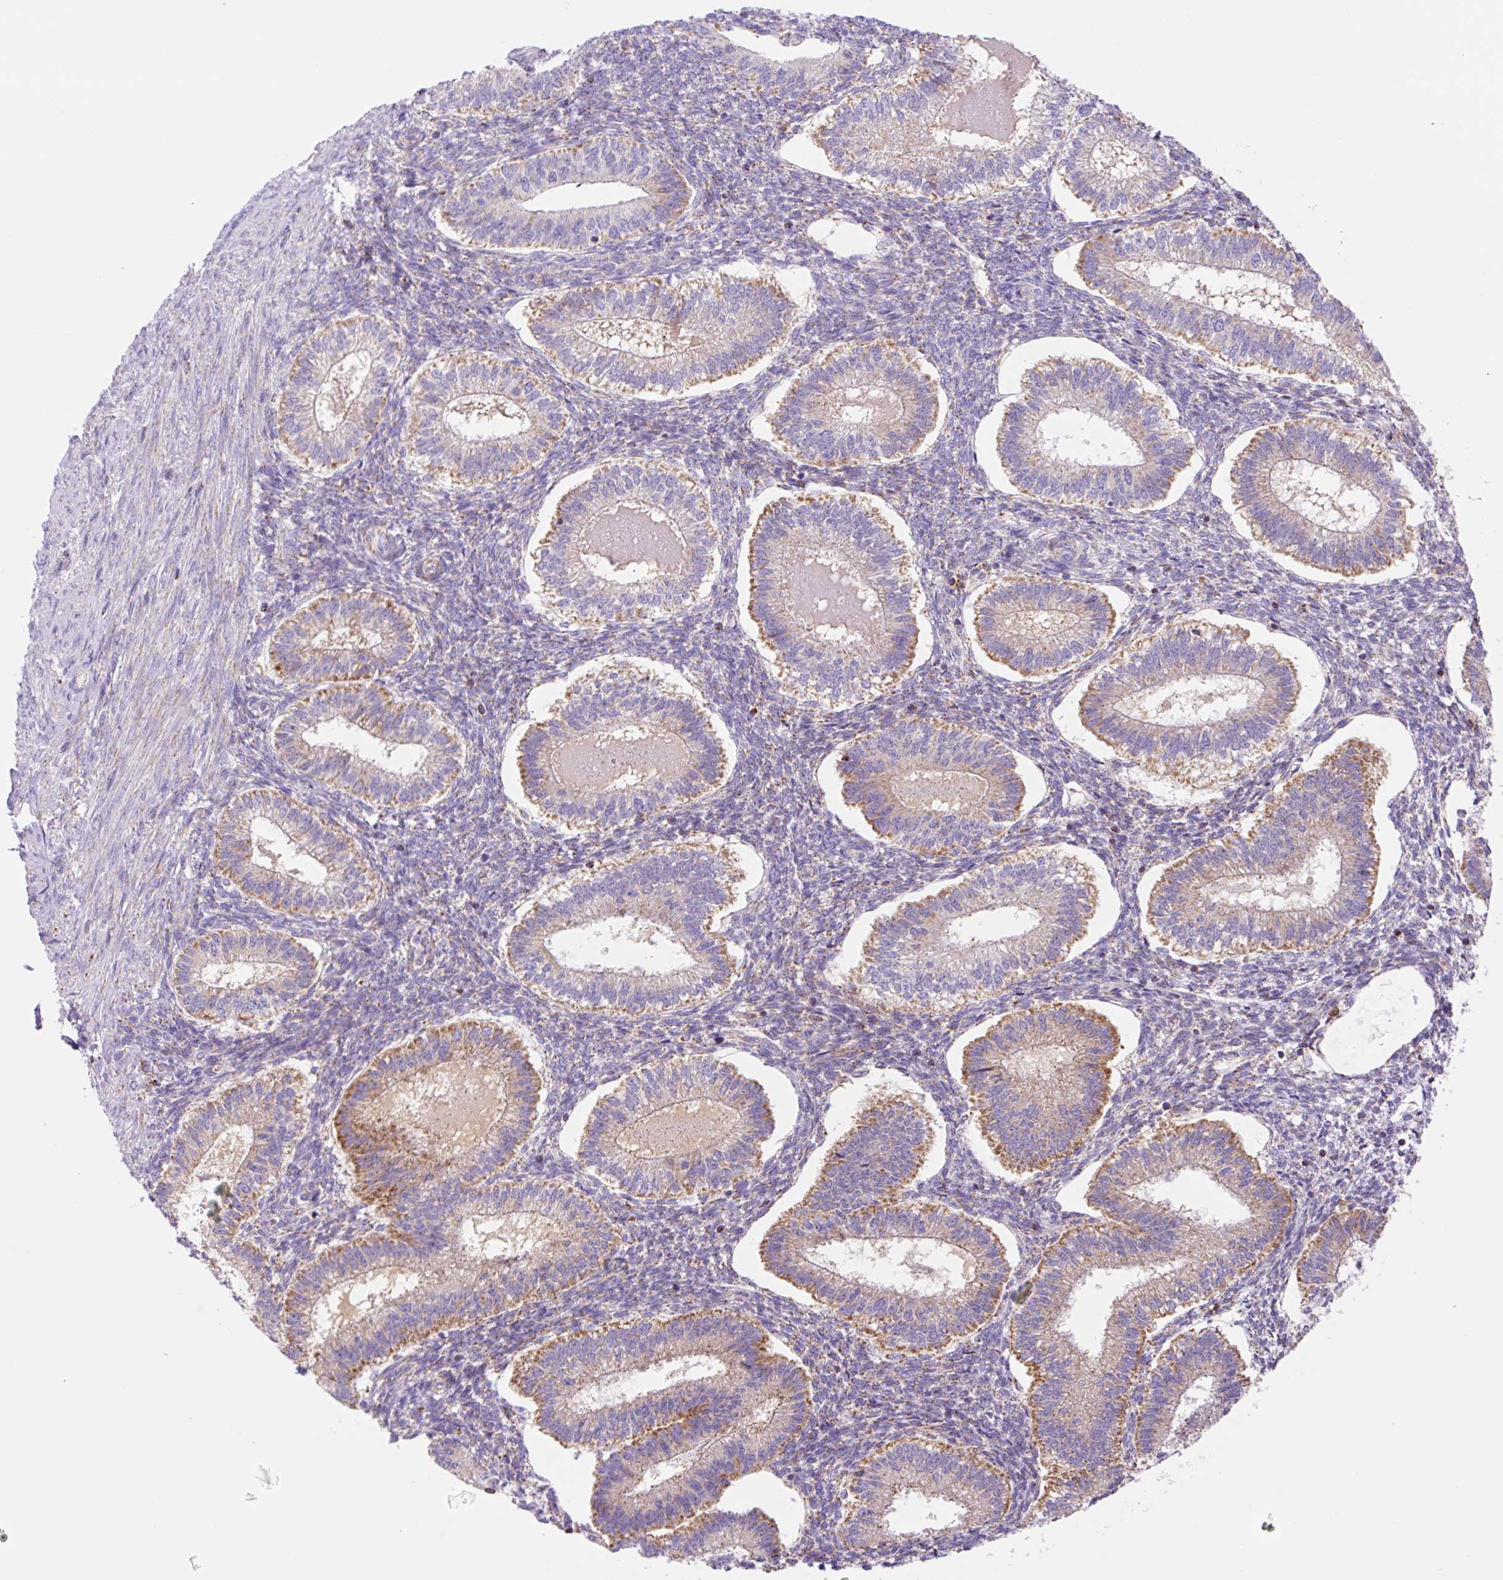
{"staining": {"intensity": "moderate", "quantity": "<25%", "location": "cytoplasmic/membranous"}, "tissue": "endometrium", "cell_type": "Cells in endometrial stroma", "image_type": "normal", "snomed": [{"axis": "morphology", "description": "Normal tissue, NOS"}, {"axis": "topography", "description": "Endometrium"}], "caption": "Brown immunohistochemical staining in normal endometrium exhibits moderate cytoplasmic/membranous staining in approximately <25% of cells in endometrial stroma. Nuclei are stained in blue.", "gene": "ETNK2", "patient": {"sex": "female", "age": 25}}